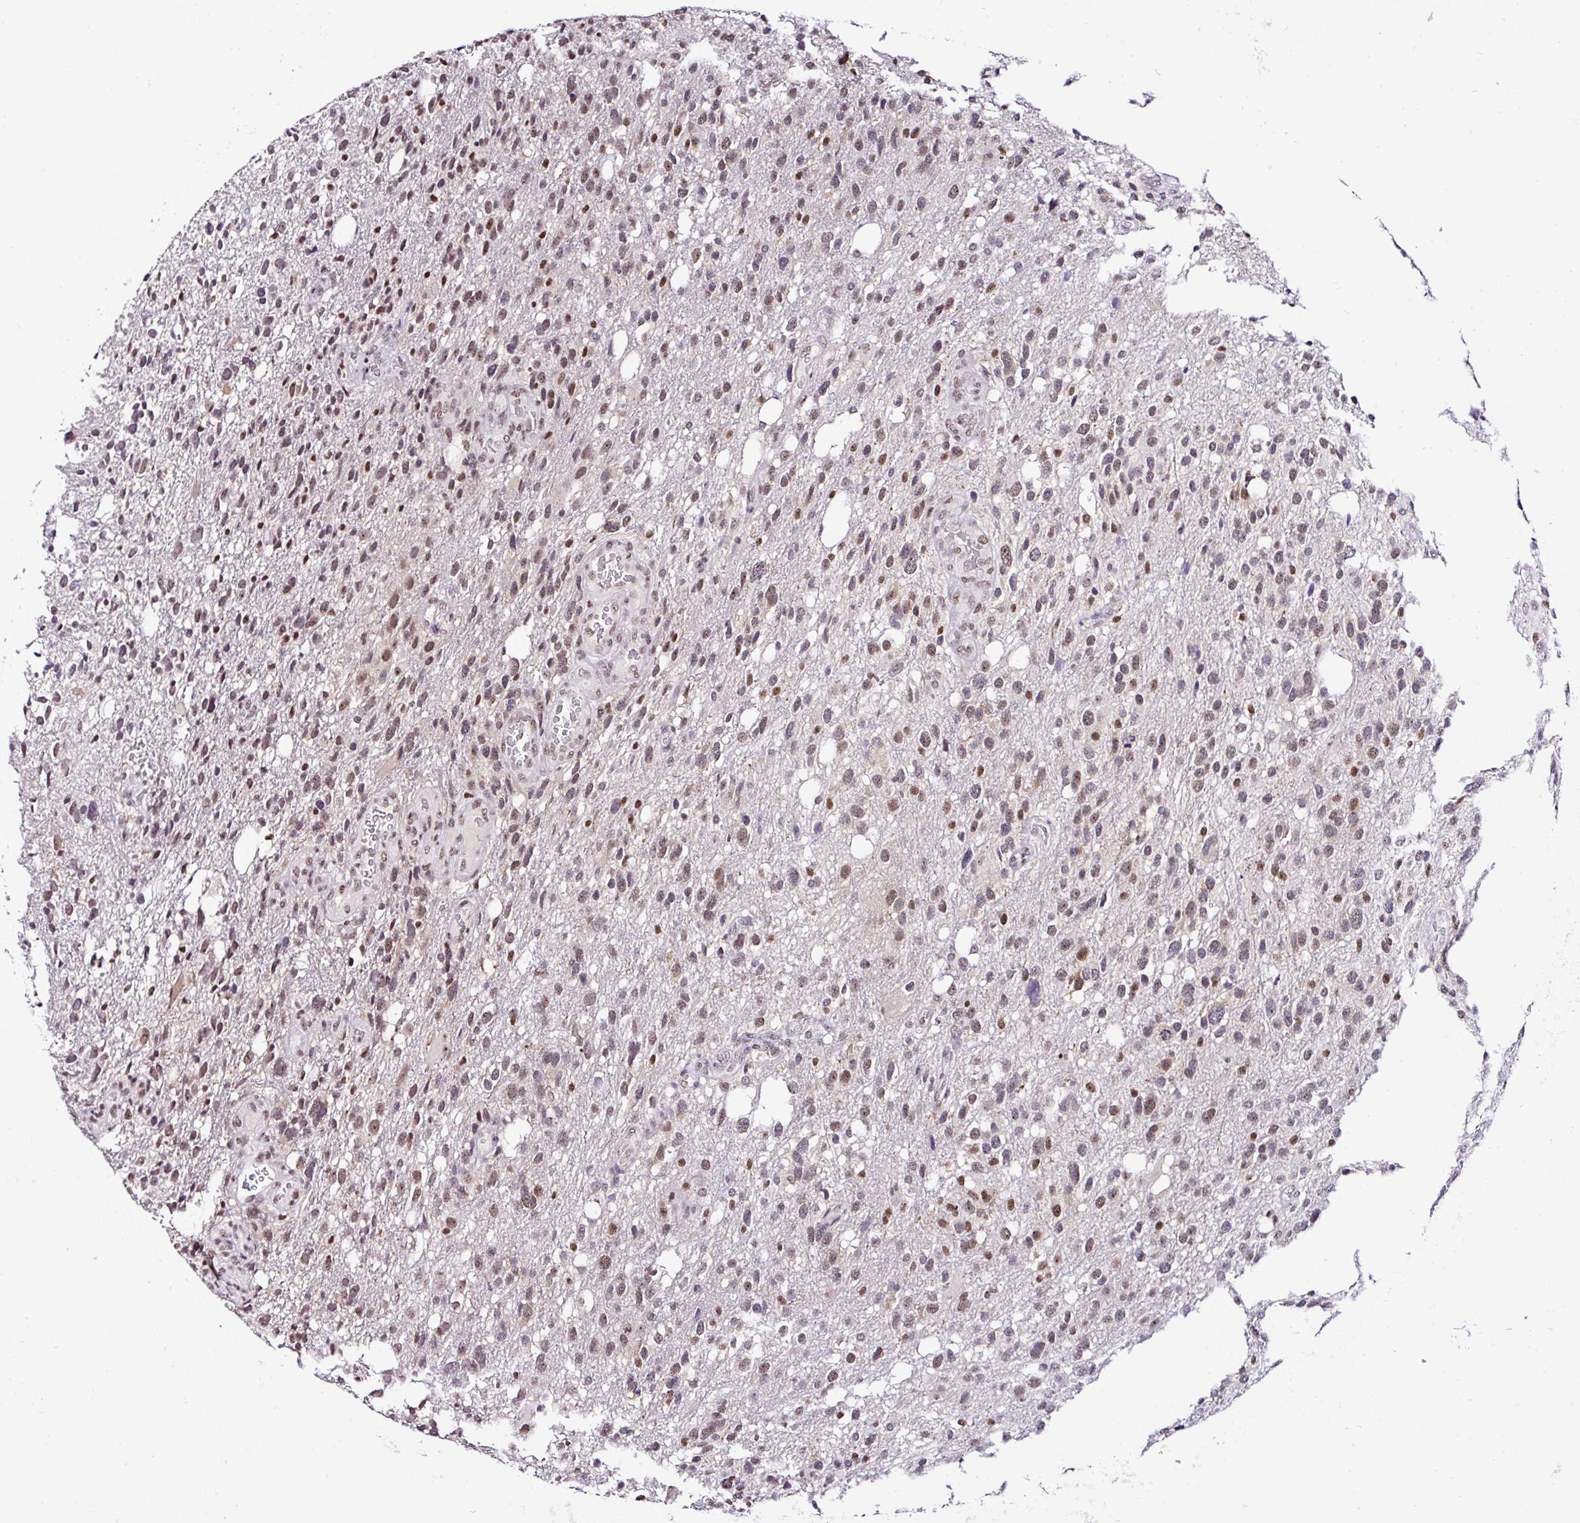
{"staining": {"intensity": "moderate", "quantity": ">75%", "location": "nuclear"}, "tissue": "glioma", "cell_type": "Tumor cells", "image_type": "cancer", "snomed": [{"axis": "morphology", "description": "Glioma, malignant, High grade"}, {"axis": "topography", "description": "Brain"}], "caption": "An IHC photomicrograph of neoplastic tissue is shown. Protein staining in brown labels moderate nuclear positivity in glioma within tumor cells.", "gene": "PTPN2", "patient": {"sex": "female", "age": 58}}